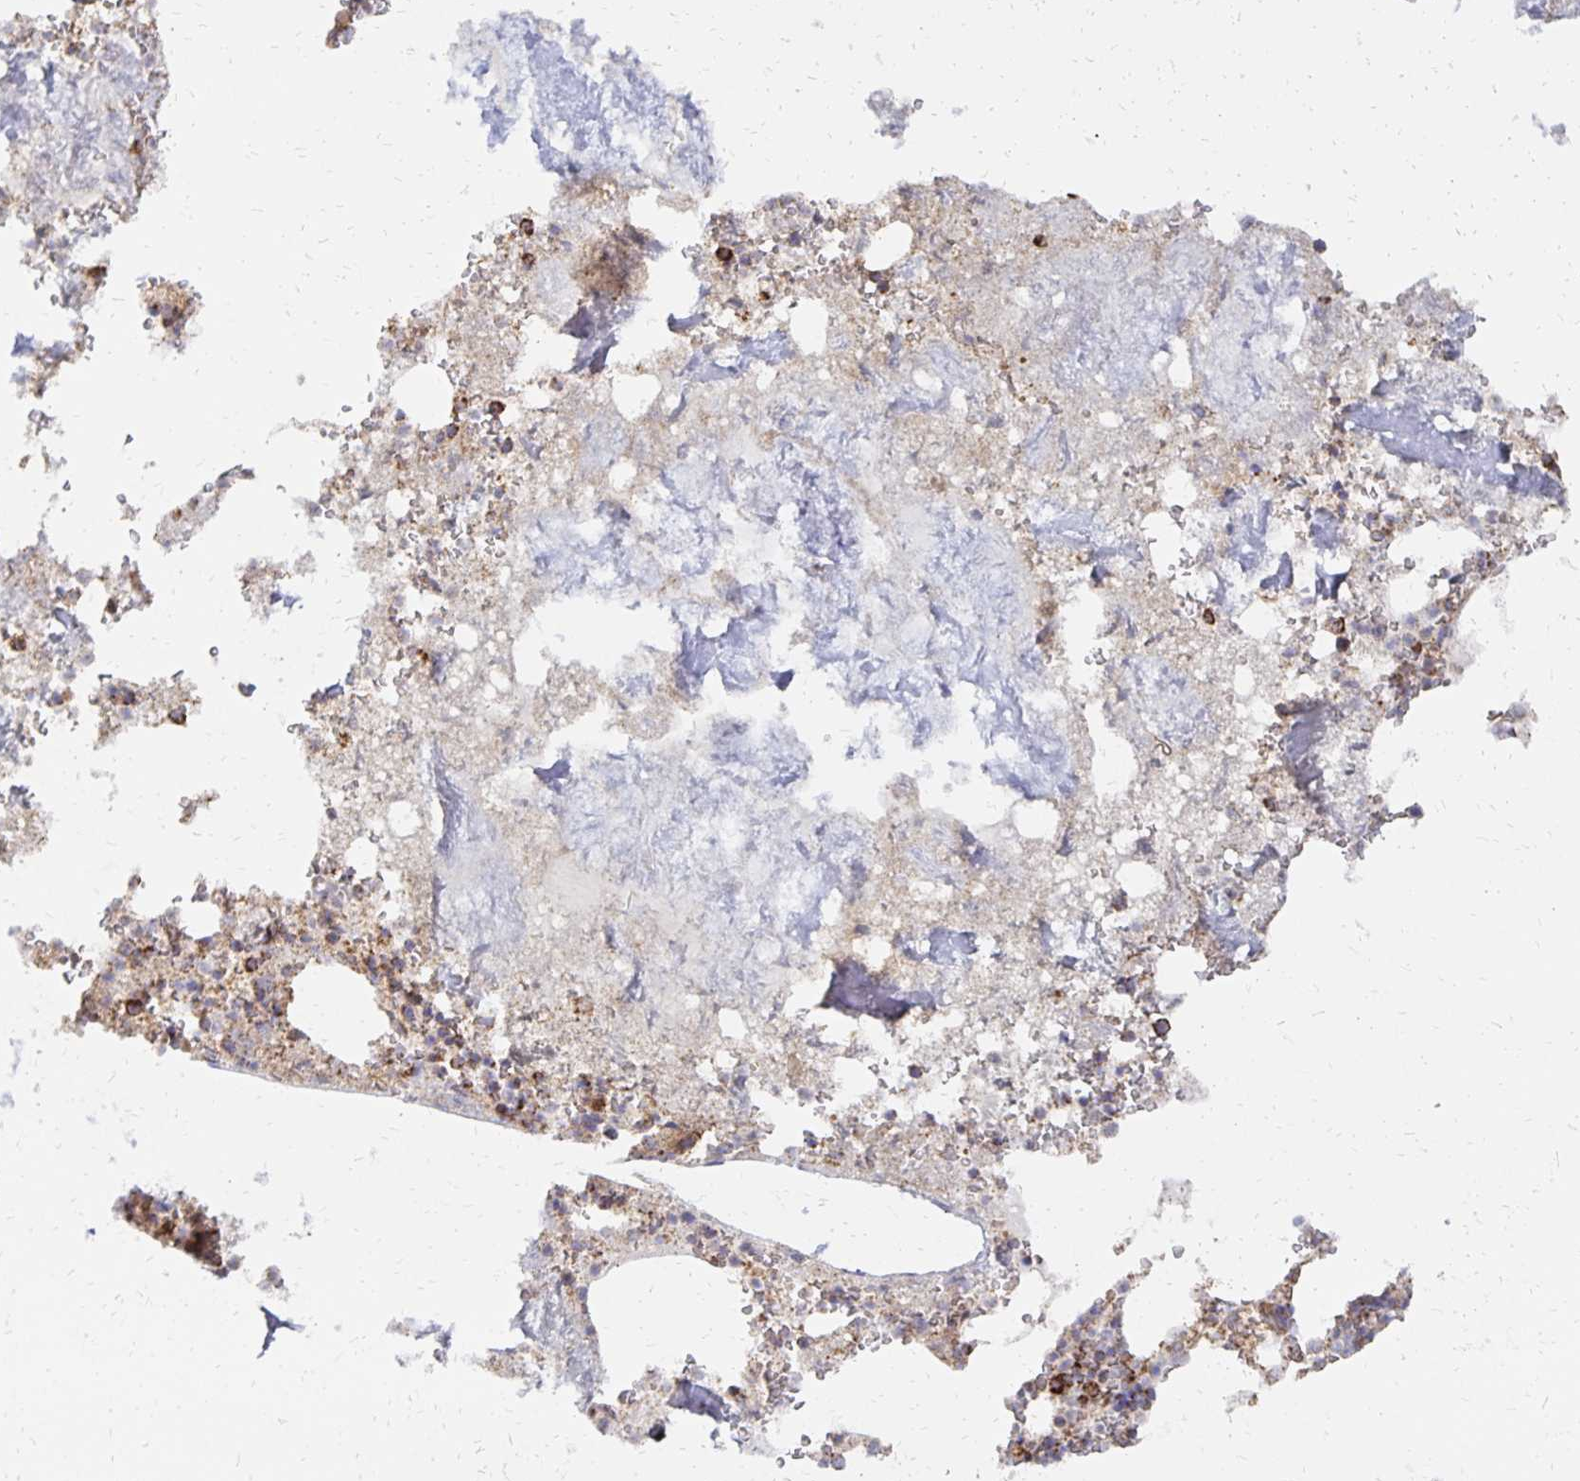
{"staining": {"intensity": "strong", "quantity": "25%-75%", "location": "cytoplasmic/membranous"}, "tissue": "bone marrow", "cell_type": "Hematopoietic cells", "image_type": "normal", "snomed": [{"axis": "morphology", "description": "Normal tissue, NOS"}, {"axis": "topography", "description": "Bone marrow"}], "caption": "DAB (3,3'-diaminobenzidine) immunohistochemical staining of benign bone marrow exhibits strong cytoplasmic/membranous protein positivity in about 25%-75% of hematopoietic cells.", "gene": "STOML2", "patient": {"sex": "female", "age": 42}}